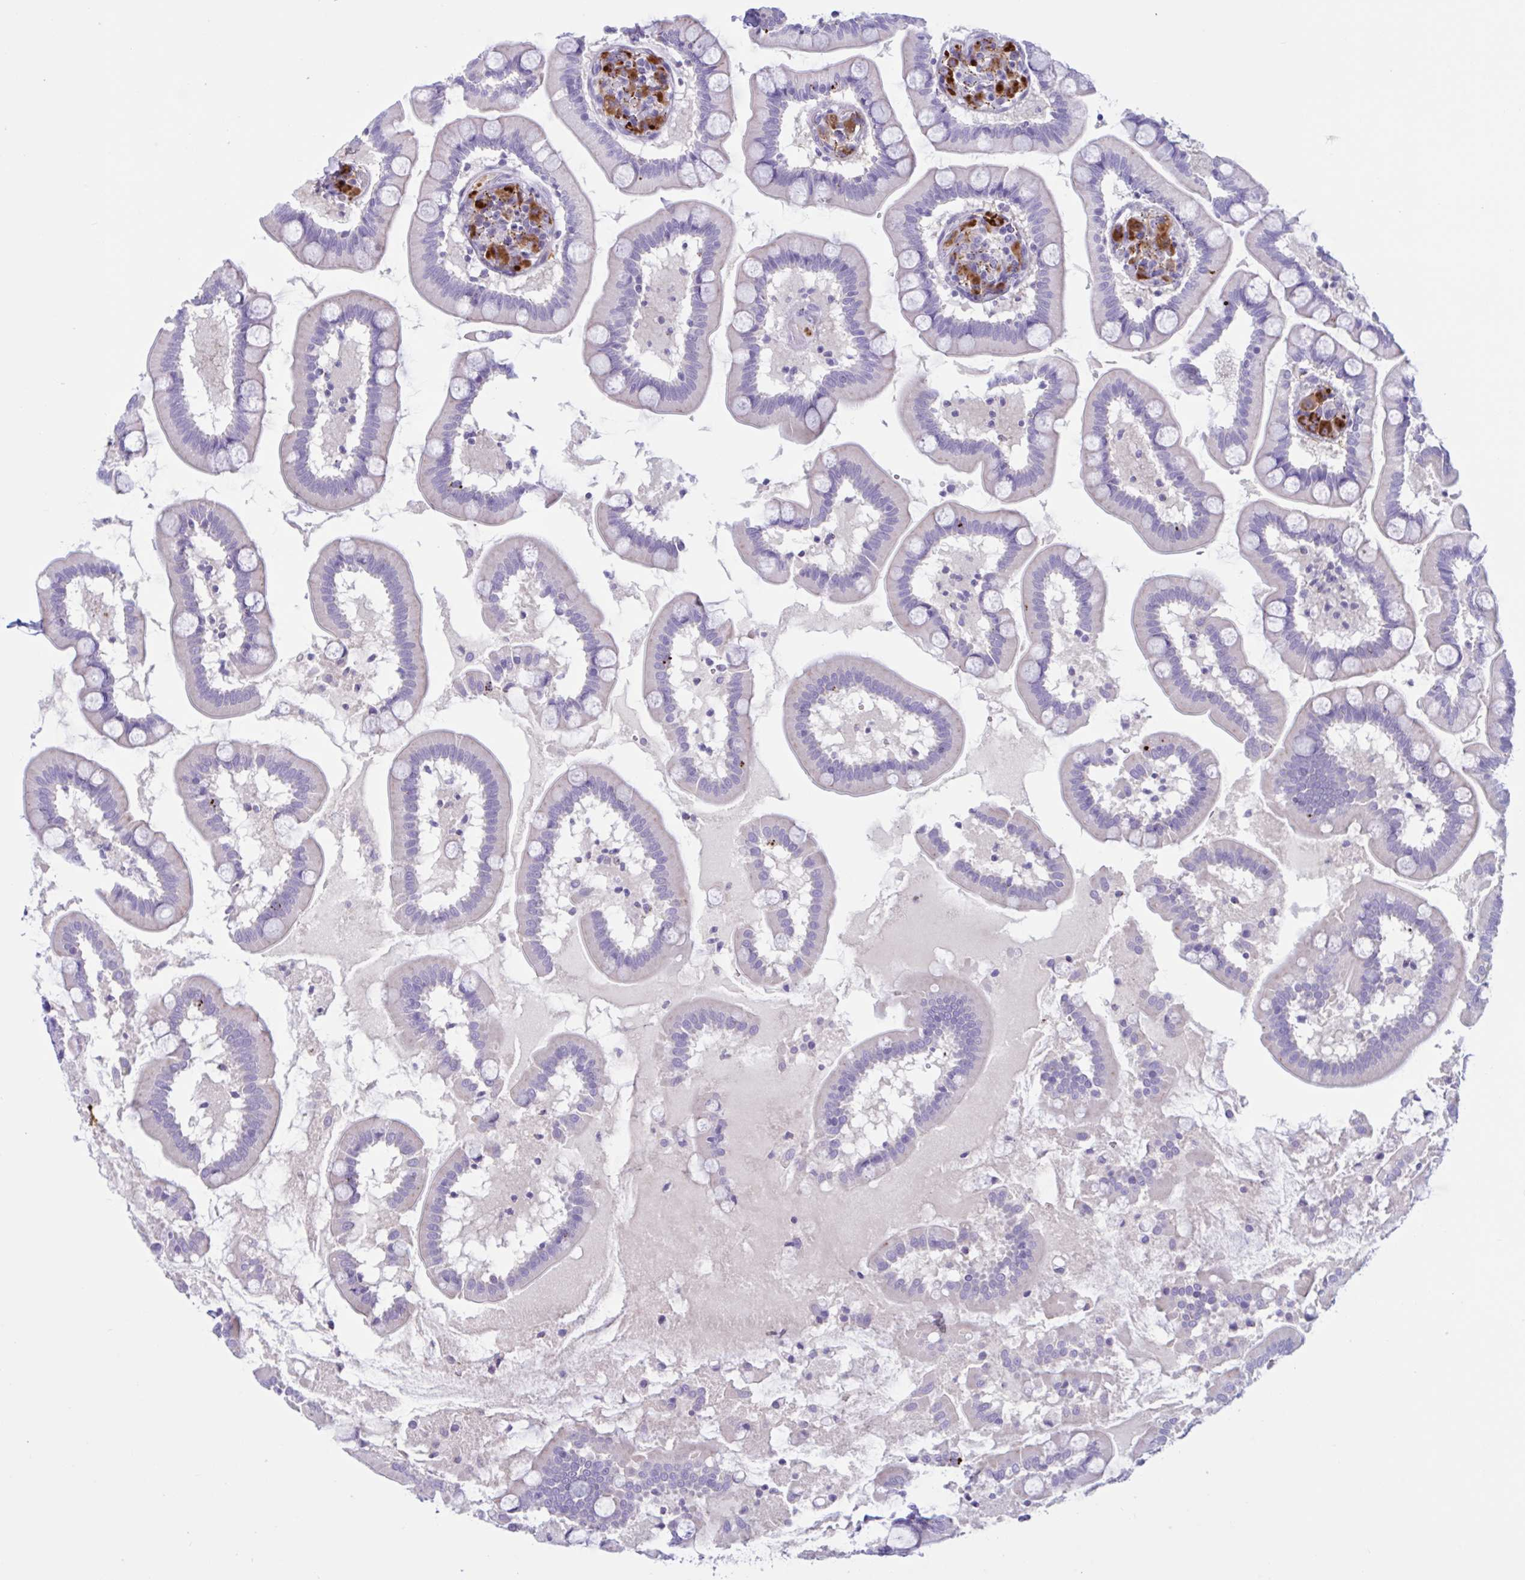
{"staining": {"intensity": "negative", "quantity": "none", "location": "none"}, "tissue": "small intestine", "cell_type": "Glandular cells", "image_type": "normal", "snomed": [{"axis": "morphology", "description": "Normal tissue, NOS"}, {"axis": "topography", "description": "Small intestine"}], "caption": "A histopathology image of human small intestine is negative for staining in glandular cells. (Brightfield microscopy of DAB immunohistochemistry (IHC) at high magnification).", "gene": "XCL1", "patient": {"sex": "female", "age": 64}}